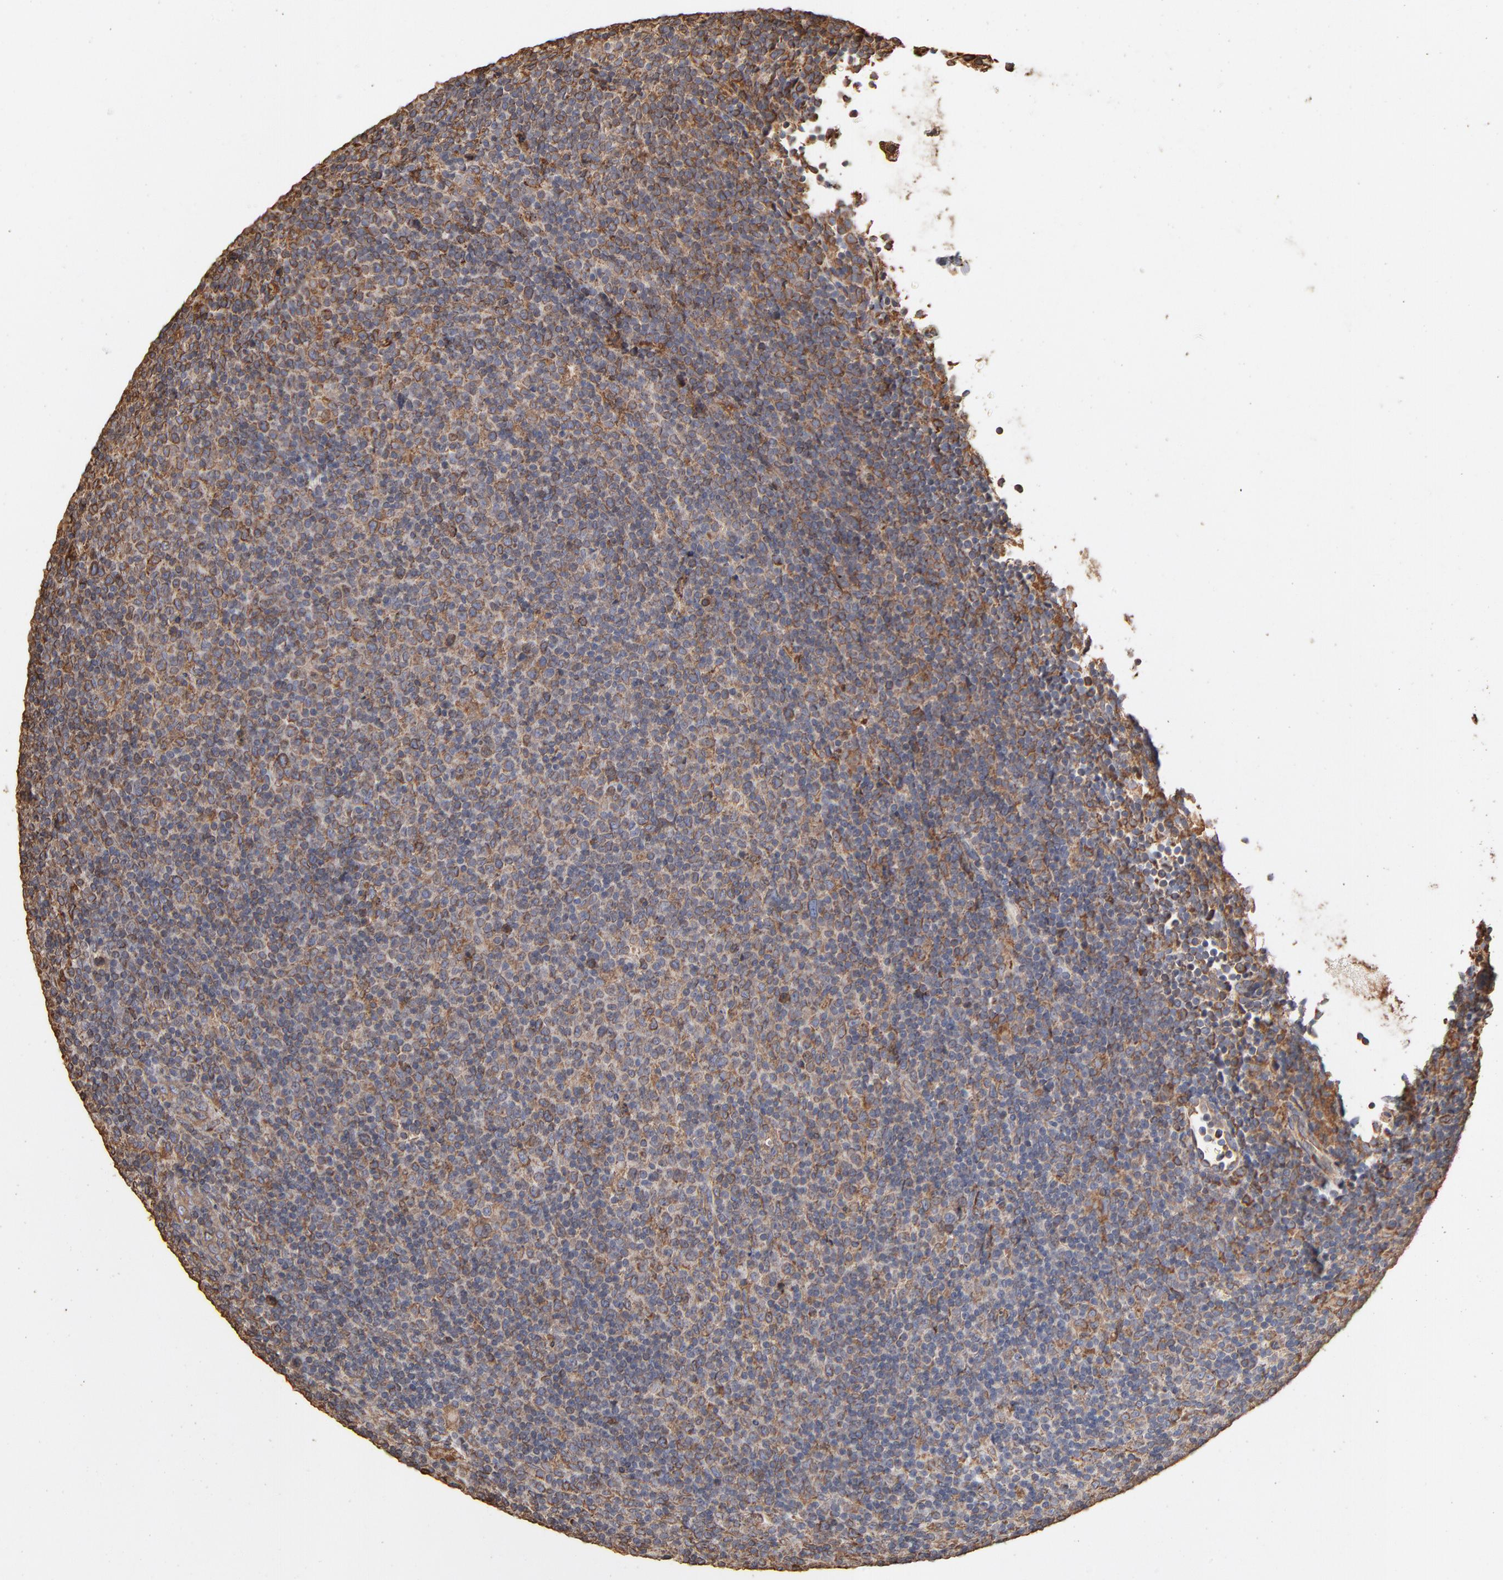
{"staining": {"intensity": "negative", "quantity": "none", "location": "none"}, "tissue": "lymphoma", "cell_type": "Tumor cells", "image_type": "cancer", "snomed": [{"axis": "morphology", "description": "Malignant lymphoma, non-Hodgkin's type, Low grade"}, {"axis": "topography", "description": "Lymph node"}], "caption": "This micrograph is of lymphoma stained with IHC to label a protein in brown with the nuclei are counter-stained blue. There is no positivity in tumor cells. (DAB immunohistochemistry visualized using brightfield microscopy, high magnification).", "gene": "PDIA3", "patient": {"sex": "male", "age": 70}}